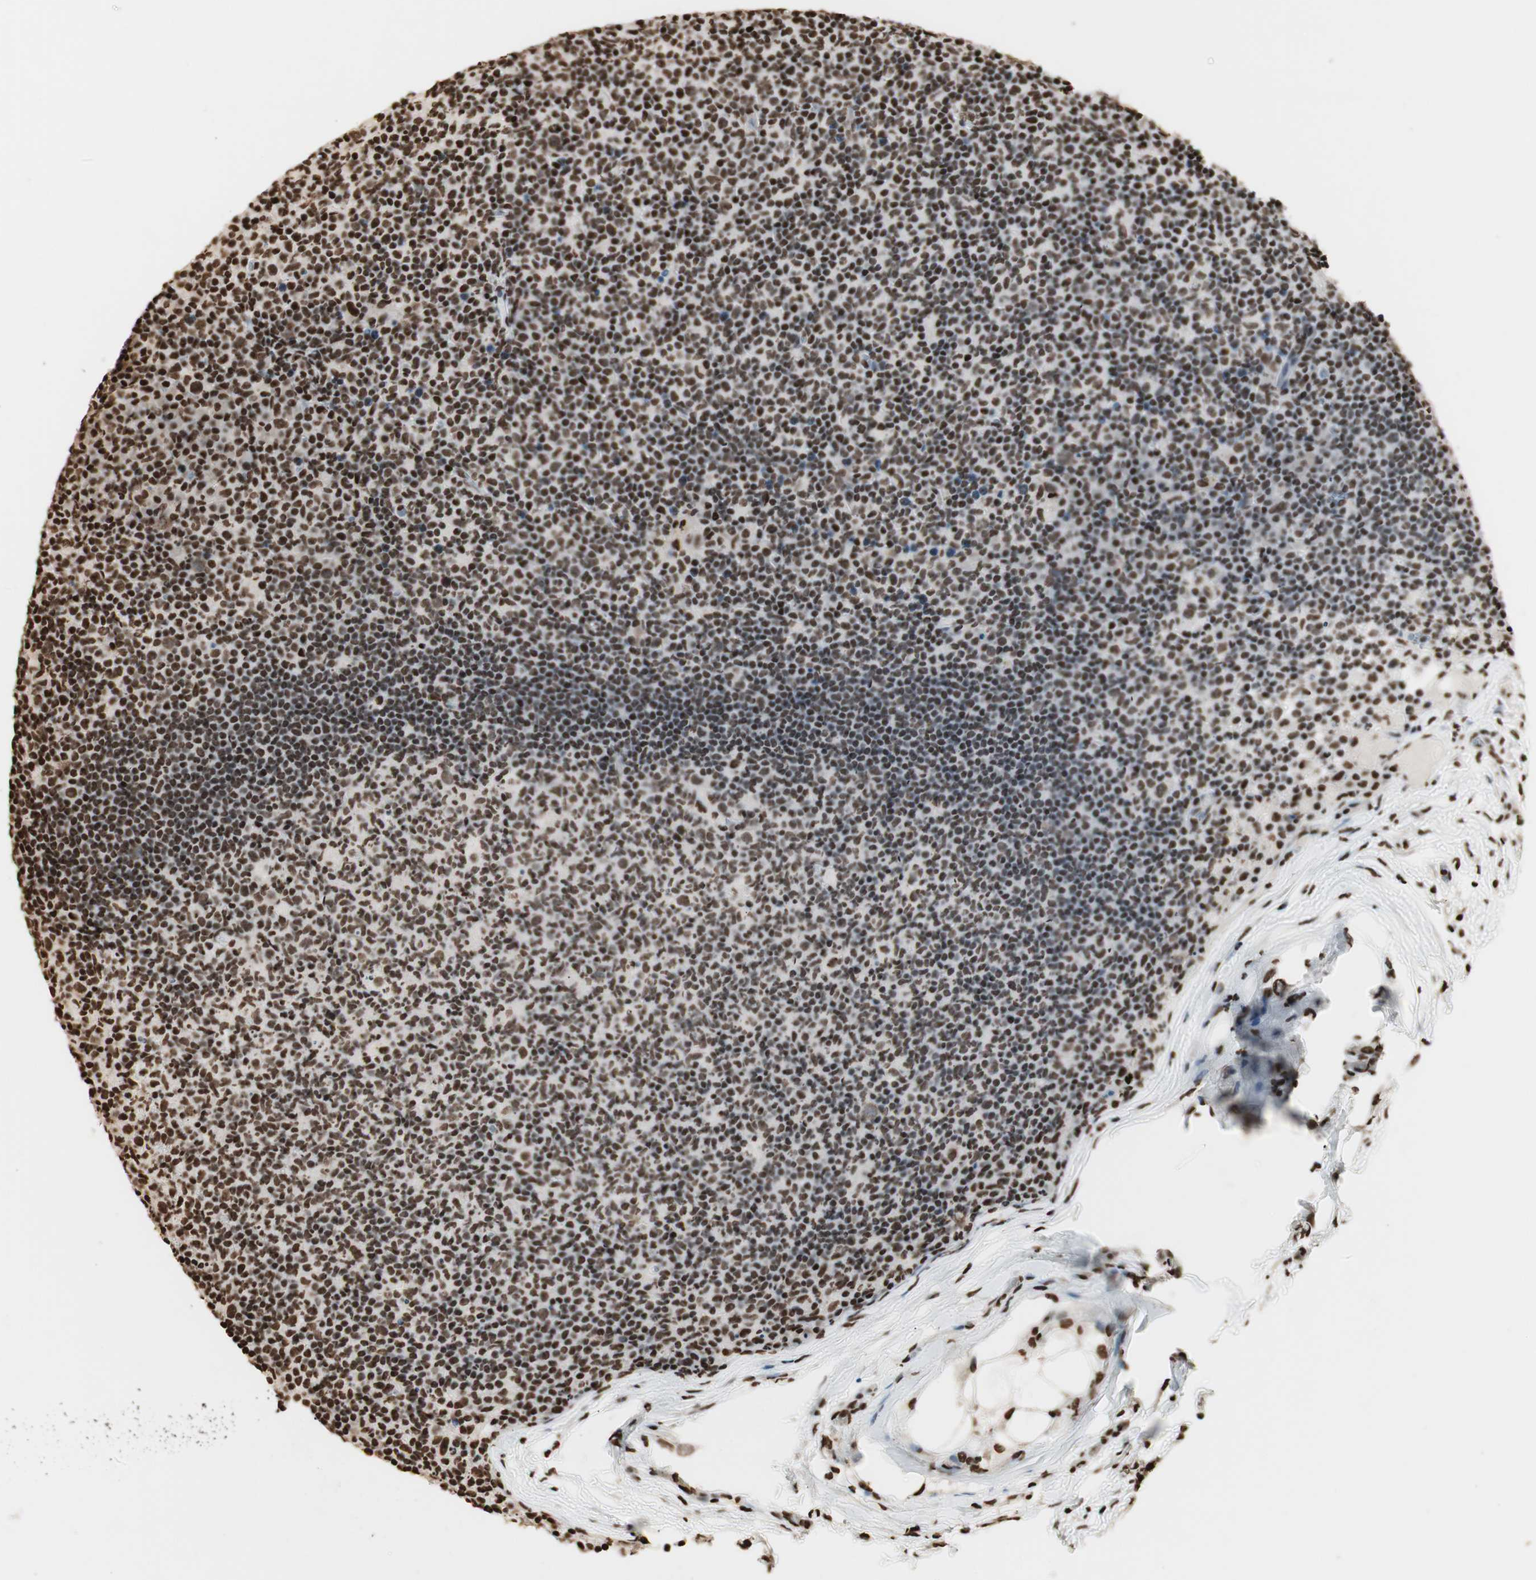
{"staining": {"intensity": "moderate", "quantity": ">75%", "location": "nuclear"}, "tissue": "lymph node", "cell_type": "Germinal center cells", "image_type": "normal", "snomed": [{"axis": "morphology", "description": "Normal tissue, NOS"}, {"axis": "morphology", "description": "Inflammation, NOS"}, {"axis": "topography", "description": "Lymph node"}], "caption": "Immunohistochemical staining of normal lymph node exhibits moderate nuclear protein expression in approximately >75% of germinal center cells.", "gene": "HNRNPA2B1", "patient": {"sex": "male", "age": 55}}